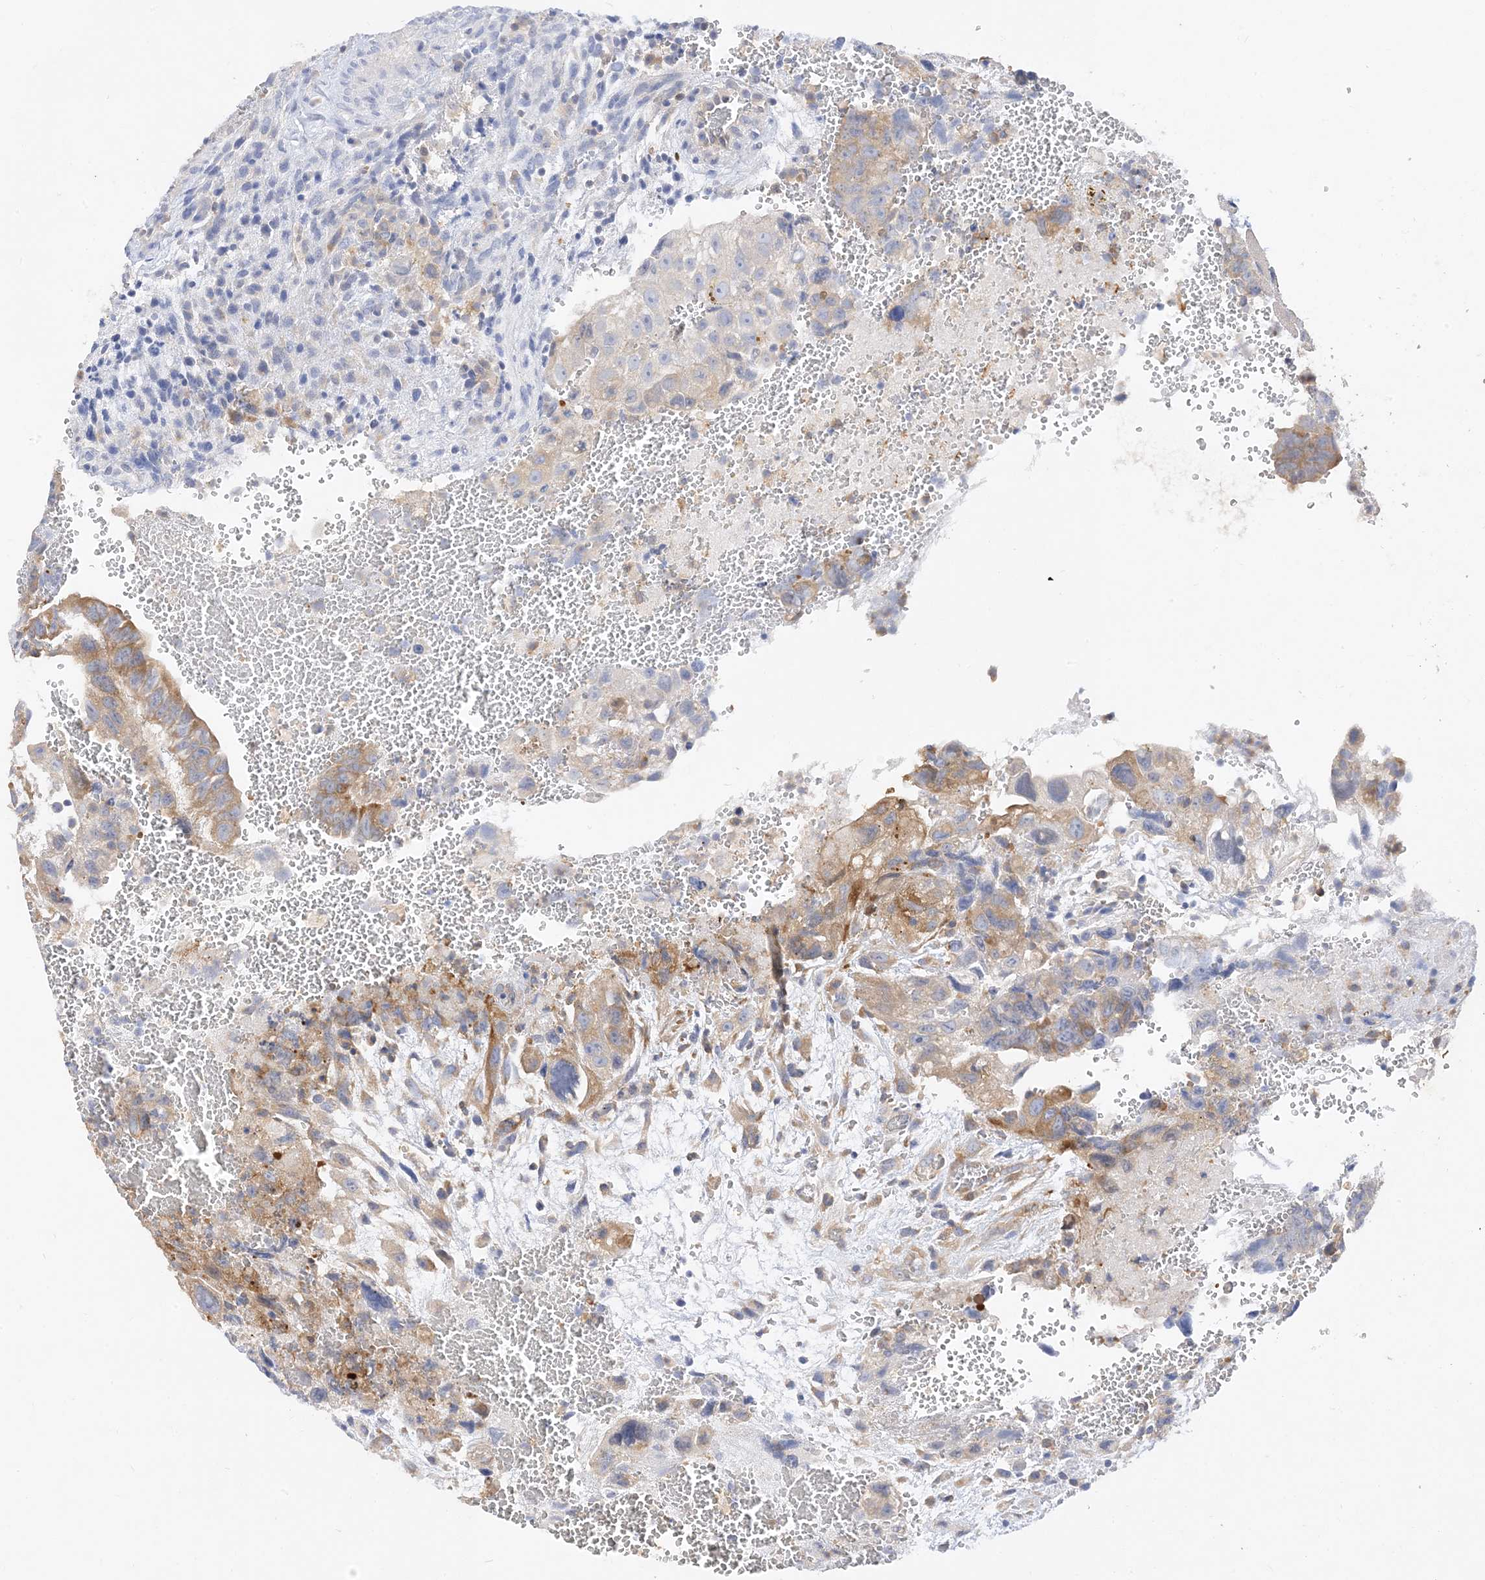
{"staining": {"intensity": "moderate", "quantity": "<25%", "location": "cytoplasmic/membranous"}, "tissue": "testis cancer", "cell_type": "Tumor cells", "image_type": "cancer", "snomed": [{"axis": "morphology", "description": "Carcinoma, Embryonal, NOS"}, {"axis": "topography", "description": "Testis"}], "caption": "Brown immunohistochemical staining in testis cancer demonstrates moderate cytoplasmic/membranous positivity in about <25% of tumor cells.", "gene": "ARV1", "patient": {"sex": "male", "age": 37}}